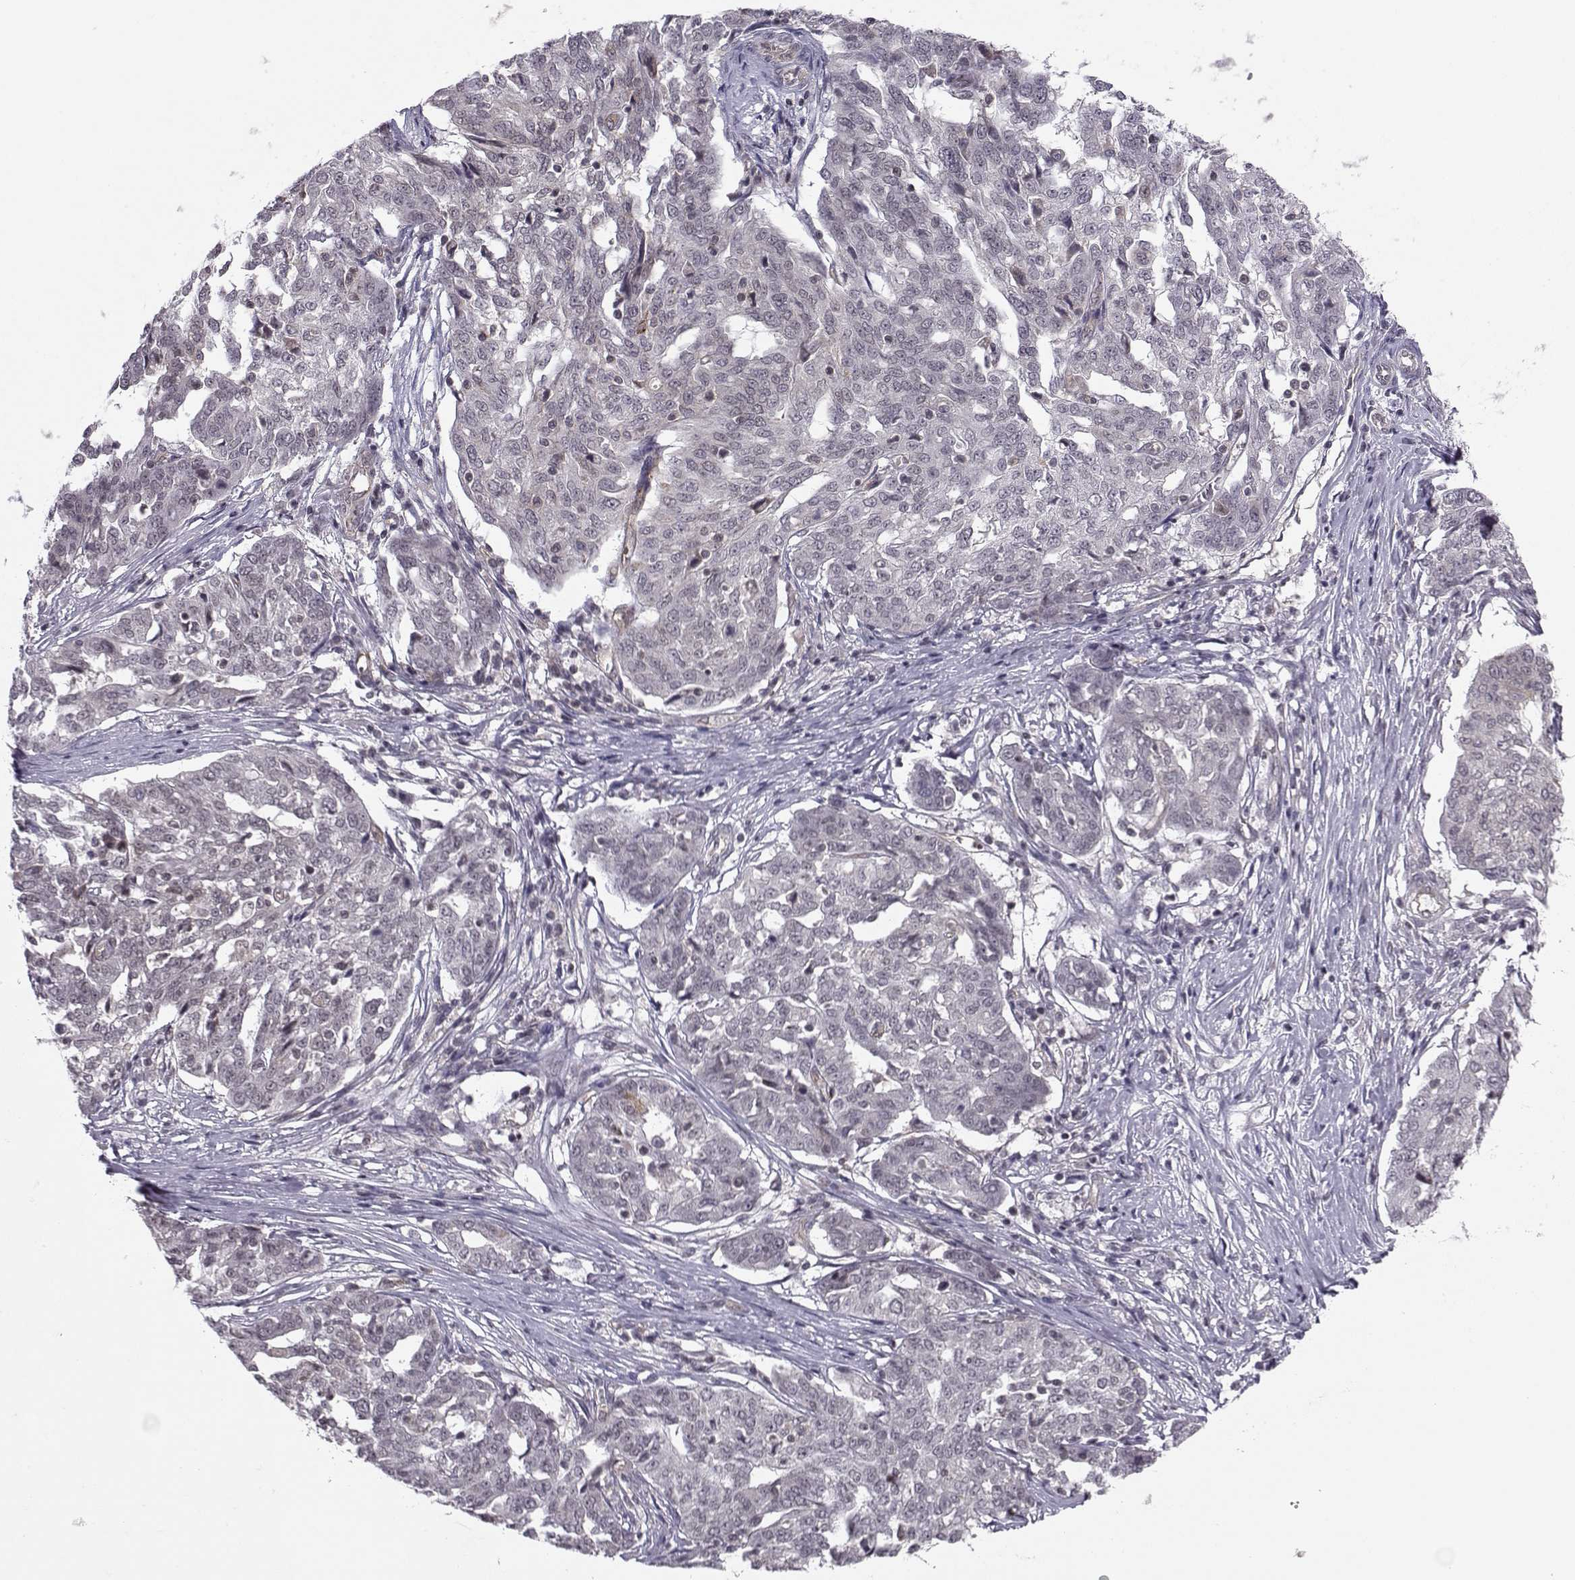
{"staining": {"intensity": "negative", "quantity": "none", "location": "none"}, "tissue": "ovarian cancer", "cell_type": "Tumor cells", "image_type": "cancer", "snomed": [{"axis": "morphology", "description": "Cystadenocarcinoma, serous, NOS"}, {"axis": "topography", "description": "Ovary"}], "caption": "Ovarian cancer was stained to show a protein in brown. There is no significant expression in tumor cells.", "gene": "KIF13B", "patient": {"sex": "female", "age": 67}}